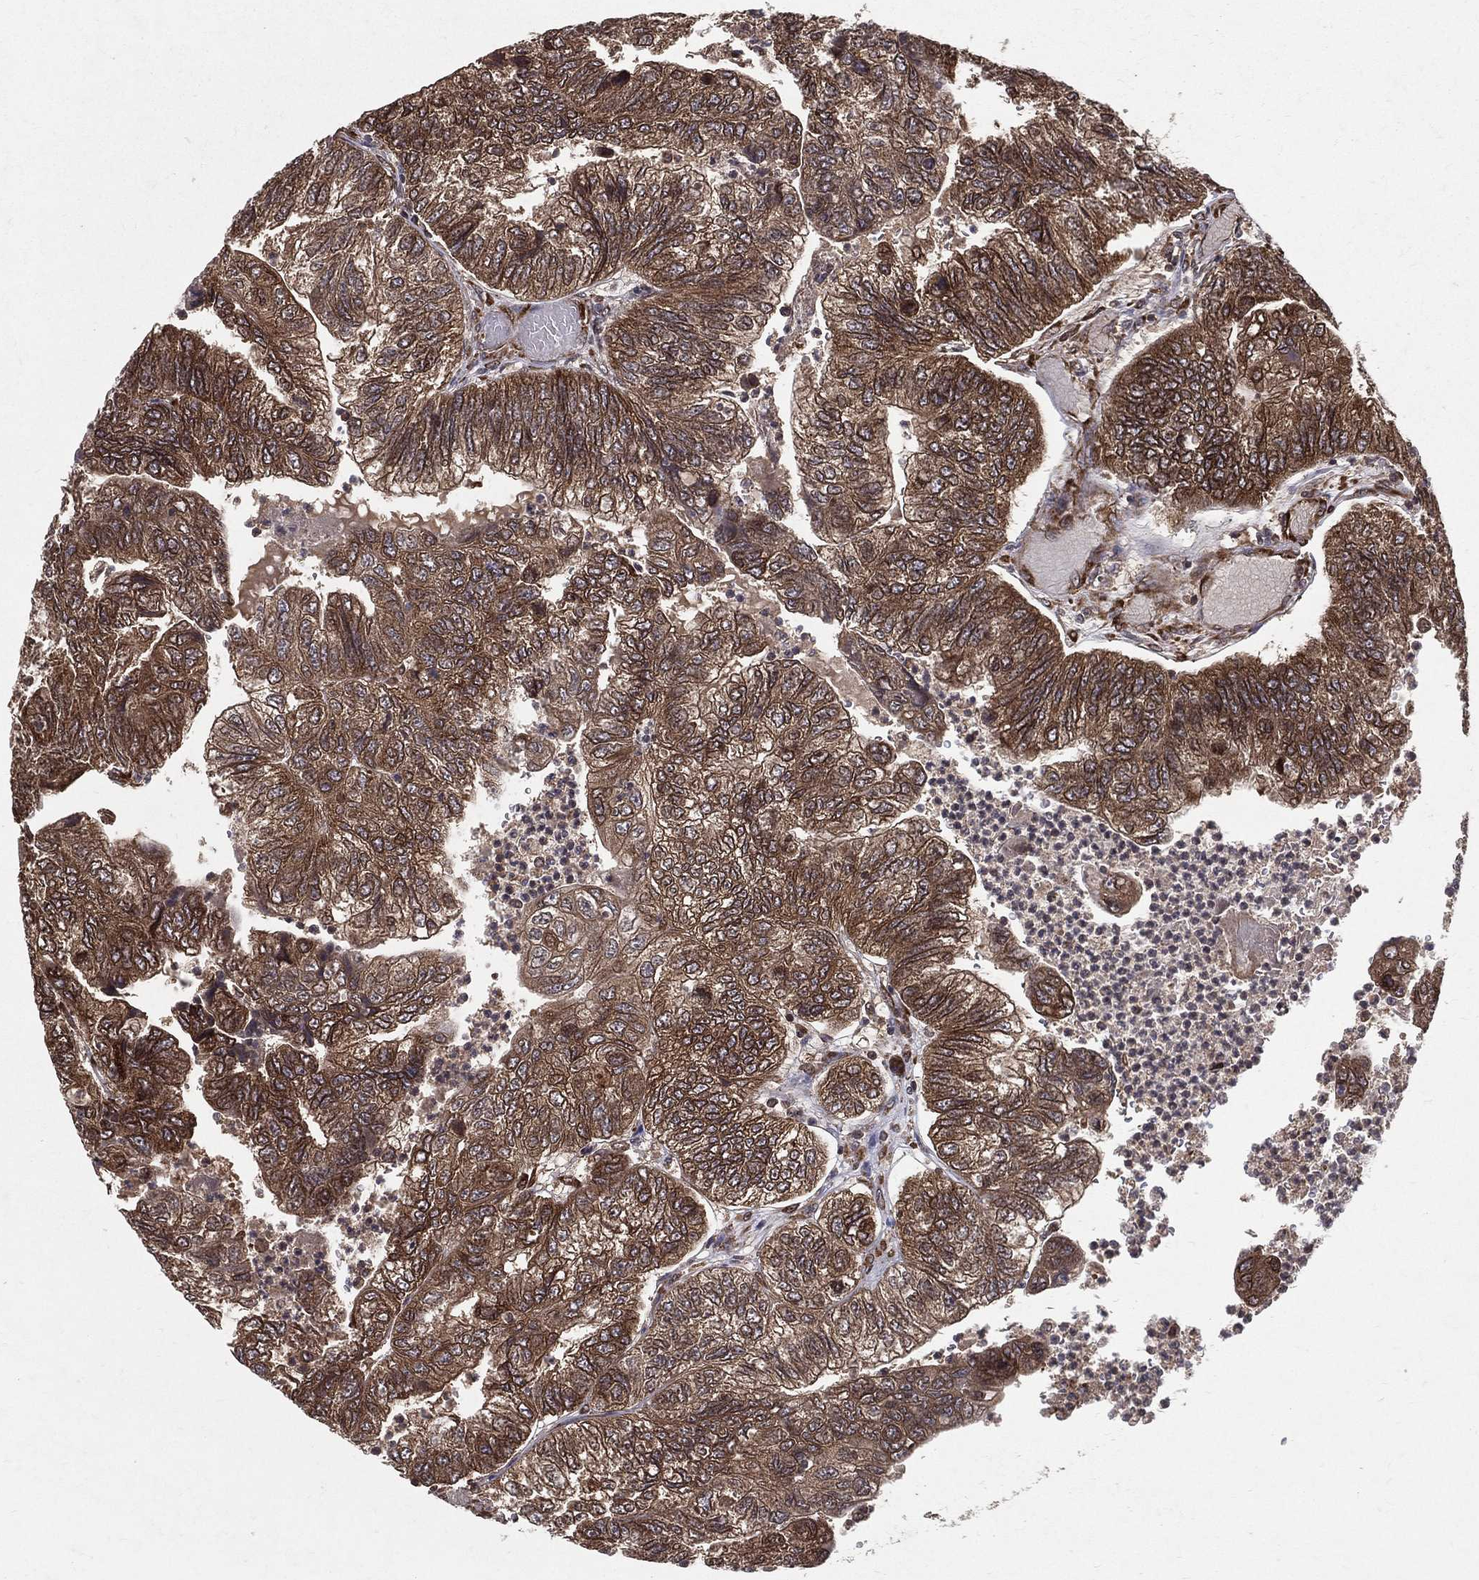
{"staining": {"intensity": "moderate", "quantity": ">75%", "location": "cytoplasmic/membranous"}, "tissue": "colorectal cancer", "cell_type": "Tumor cells", "image_type": "cancer", "snomed": [{"axis": "morphology", "description": "Adenocarcinoma, NOS"}, {"axis": "topography", "description": "Colon"}], "caption": "Protein staining of colorectal cancer (adenocarcinoma) tissue demonstrates moderate cytoplasmic/membranous staining in approximately >75% of tumor cells.", "gene": "CERS2", "patient": {"sex": "female", "age": 67}}